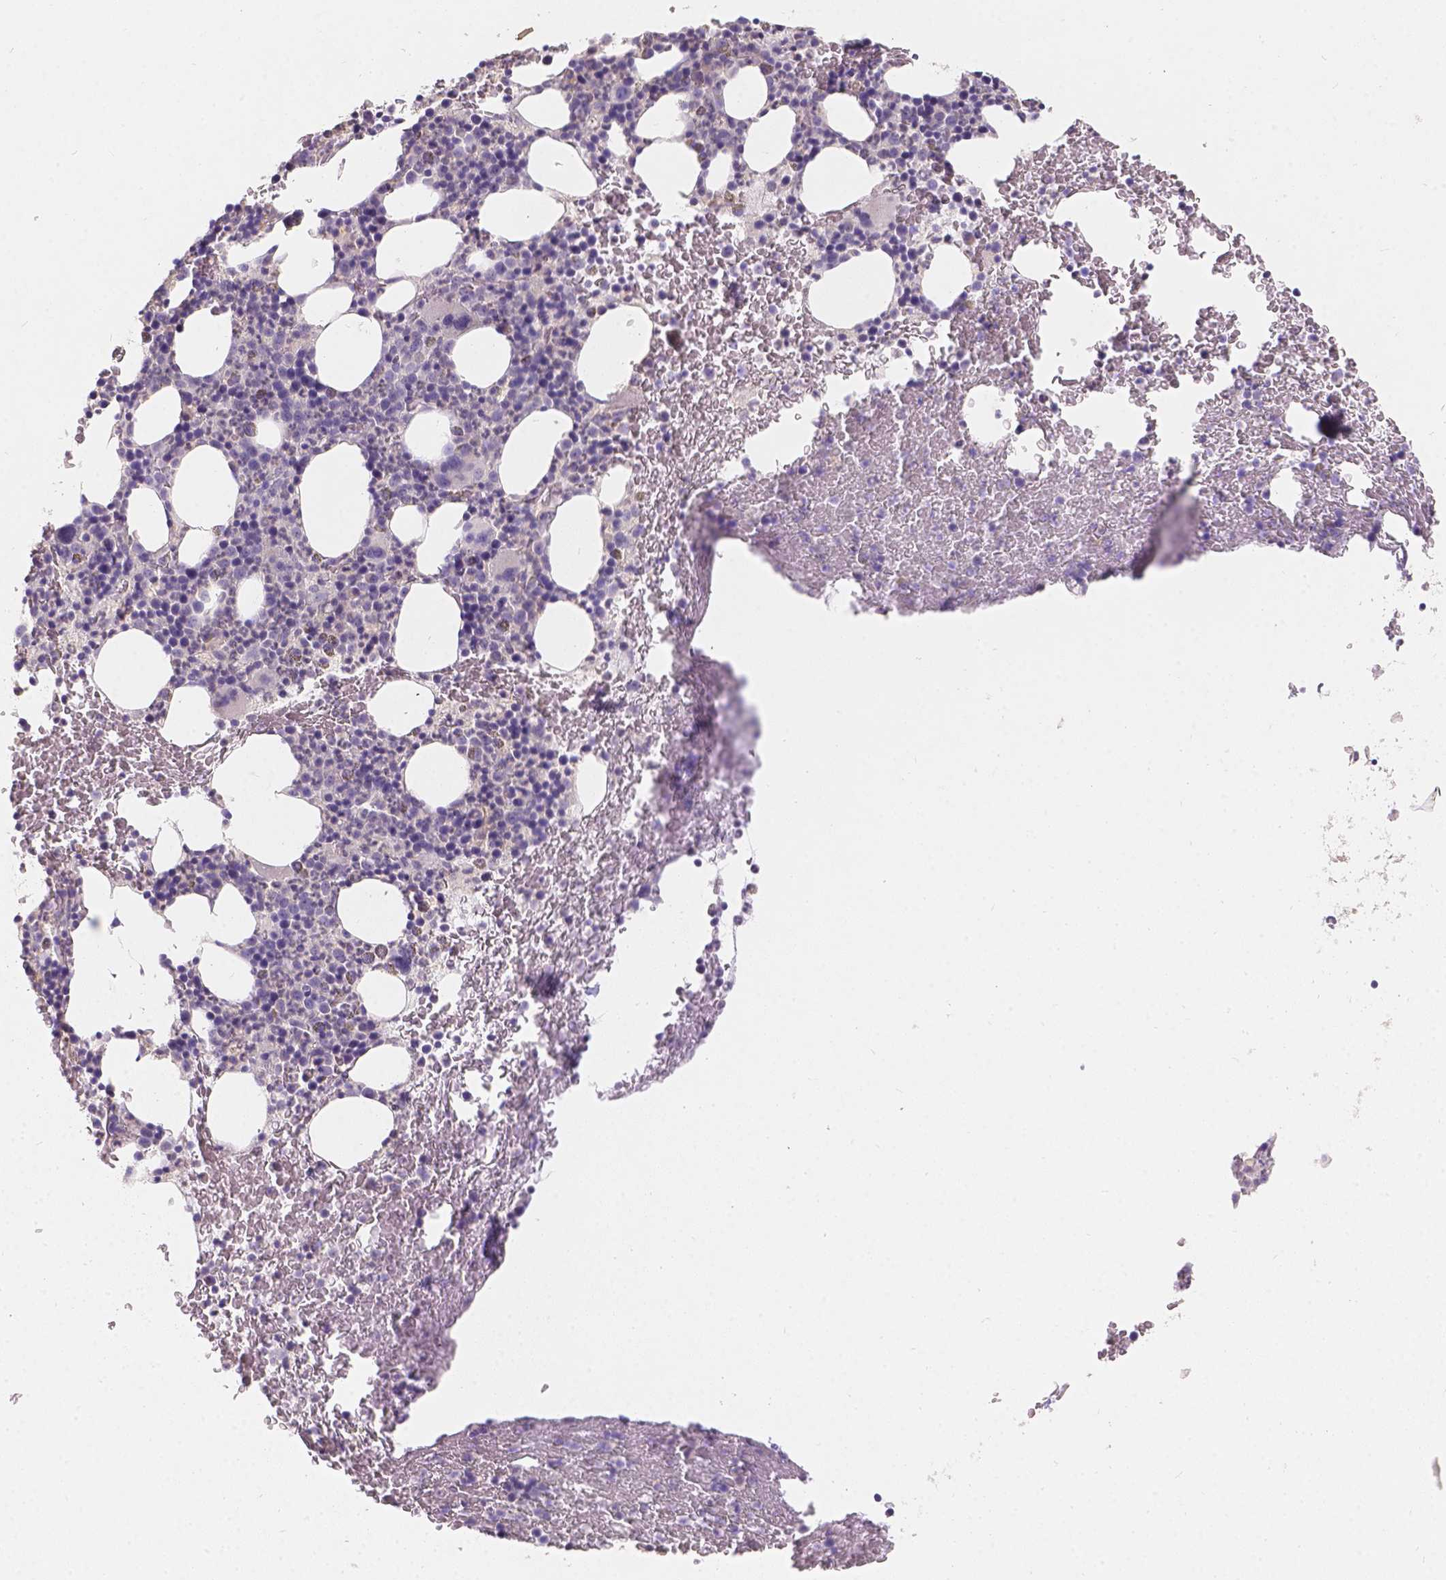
{"staining": {"intensity": "negative", "quantity": "none", "location": "none"}, "tissue": "bone marrow", "cell_type": "Hematopoietic cells", "image_type": "normal", "snomed": [{"axis": "morphology", "description": "Normal tissue, NOS"}, {"axis": "topography", "description": "Bone marrow"}], "caption": "The histopathology image displays no staining of hematopoietic cells in unremarkable bone marrow.", "gene": "DCAF4L1", "patient": {"sex": "male", "age": 72}}